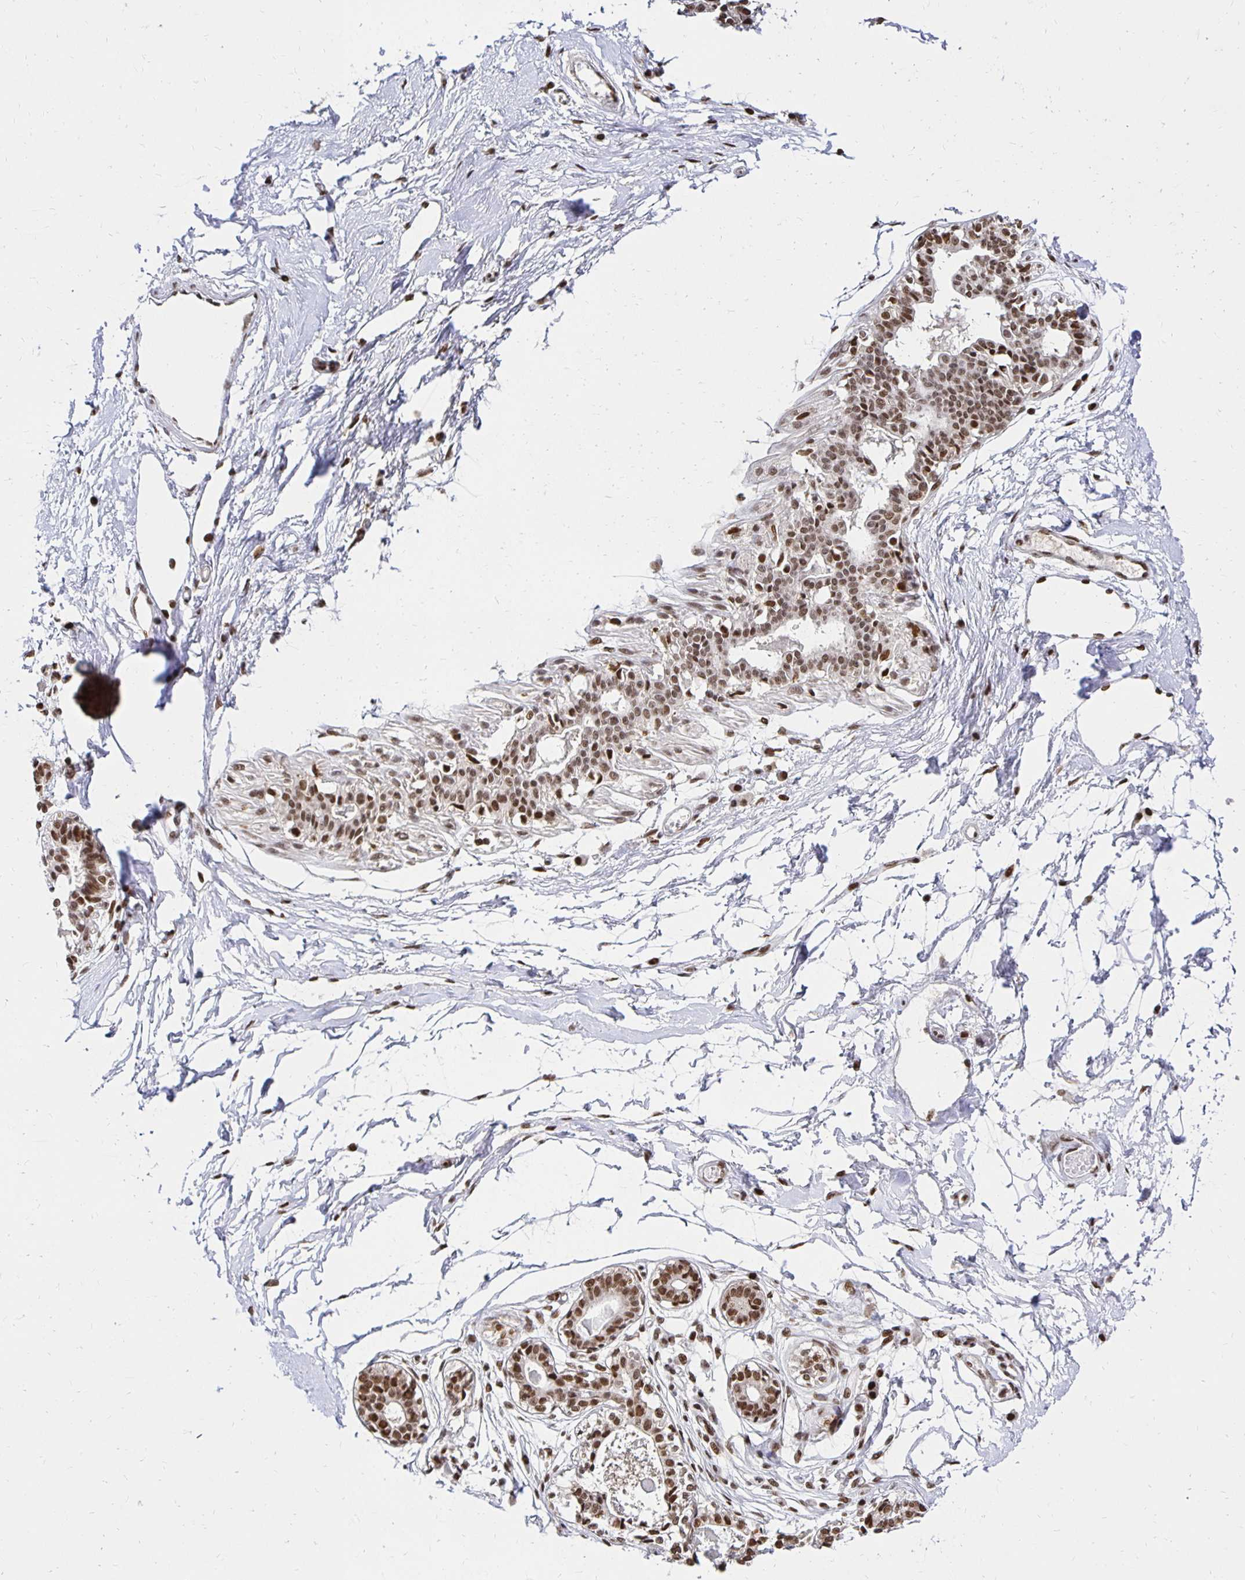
{"staining": {"intensity": "moderate", "quantity": "25%-75%", "location": "nuclear"}, "tissue": "breast", "cell_type": "Adipocytes", "image_type": "normal", "snomed": [{"axis": "morphology", "description": "Normal tissue, NOS"}, {"axis": "topography", "description": "Breast"}], "caption": "Protein staining by immunohistochemistry displays moderate nuclear positivity in approximately 25%-75% of adipocytes in benign breast.", "gene": "ZNF579", "patient": {"sex": "female", "age": 45}}